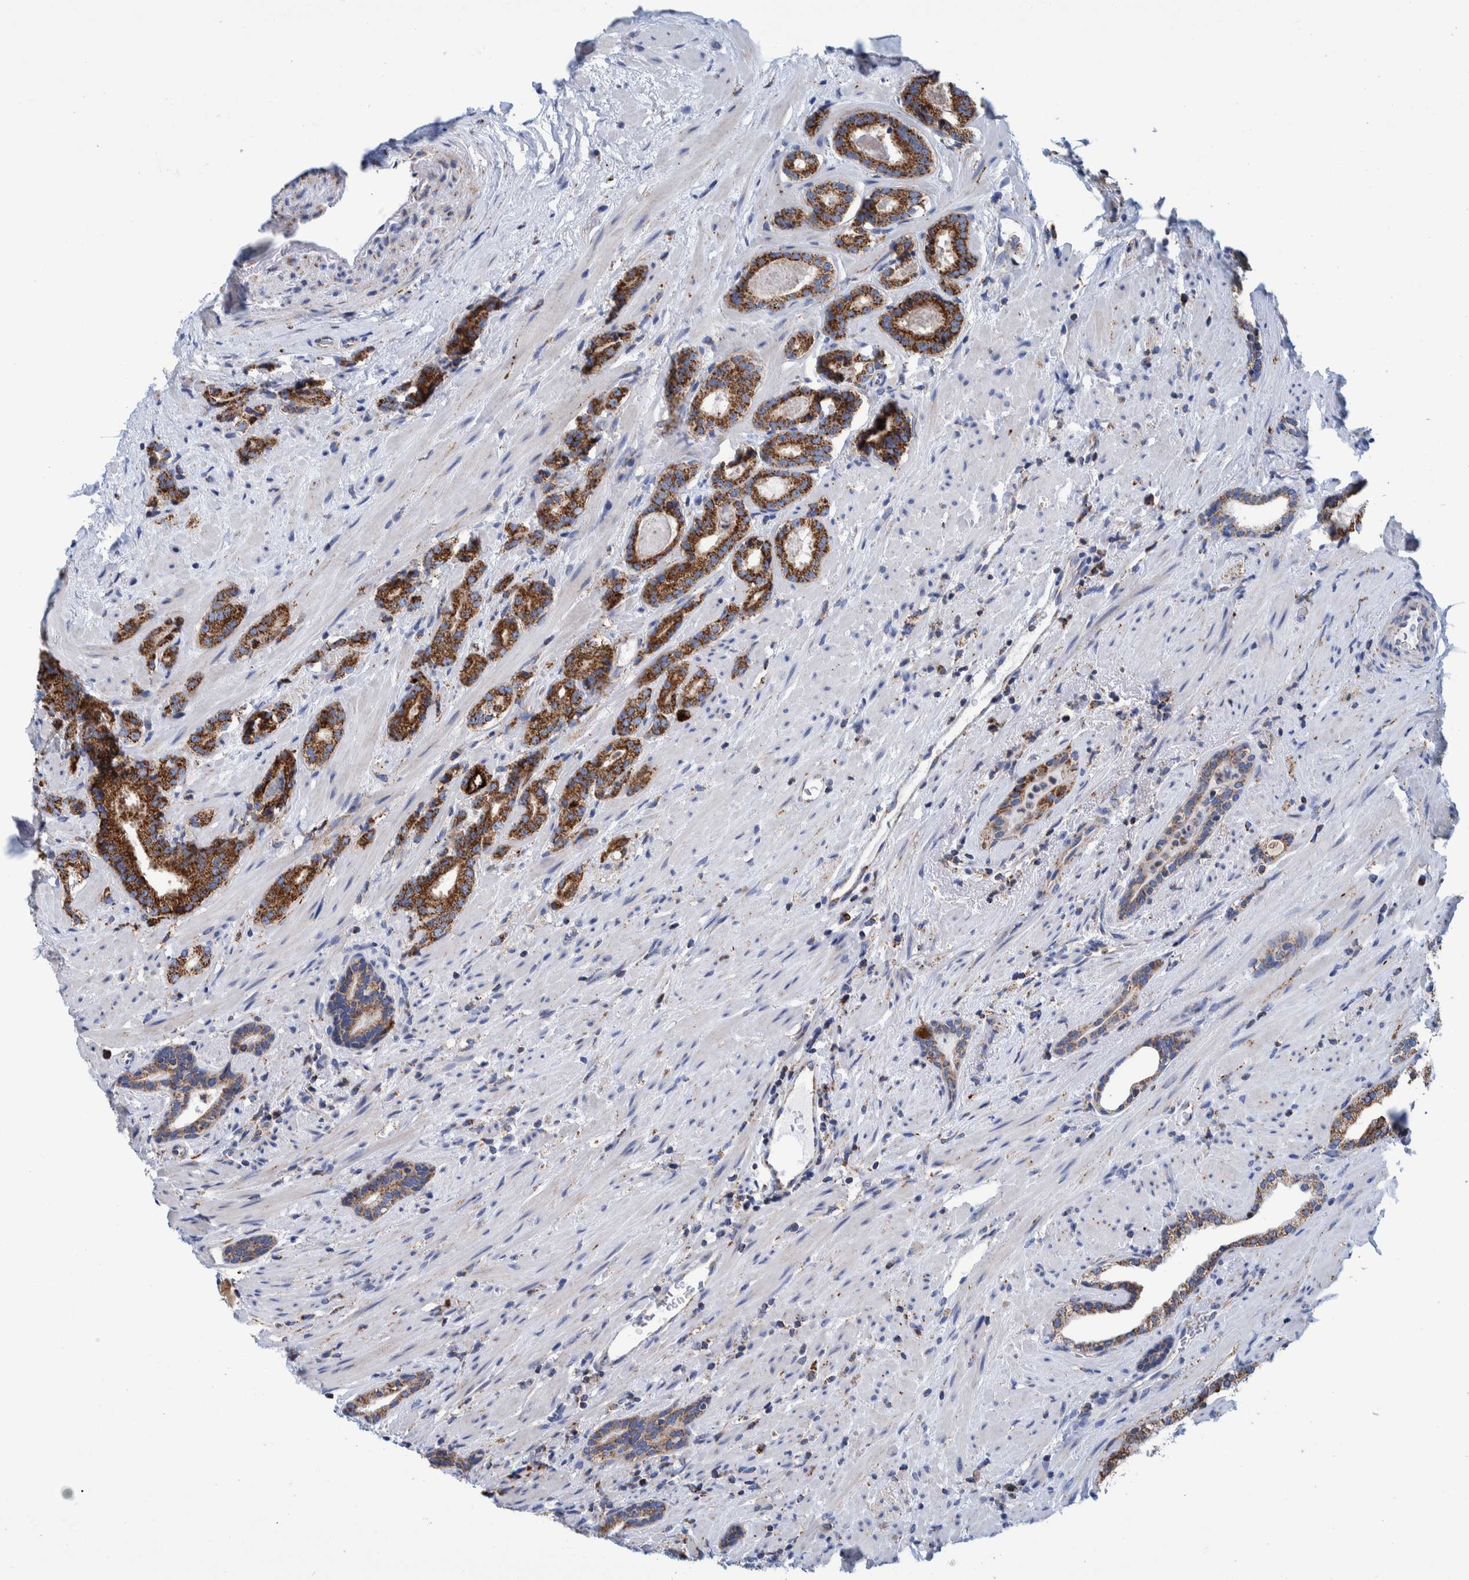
{"staining": {"intensity": "strong", "quantity": "25%-75%", "location": "cytoplasmic/membranous"}, "tissue": "prostate cancer", "cell_type": "Tumor cells", "image_type": "cancer", "snomed": [{"axis": "morphology", "description": "Adenocarcinoma, High grade"}, {"axis": "topography", "description": "Prostate"}], "caption": "Immunohistochemical staining of human prostate cancer (high-grade adenocarcinoma) displays strong cytoplasmic/membranous protein staining in approximately 25%-75% of tumor cells.", "gene": "BZW2", "patient": {"sex": "male", "age": 71}}